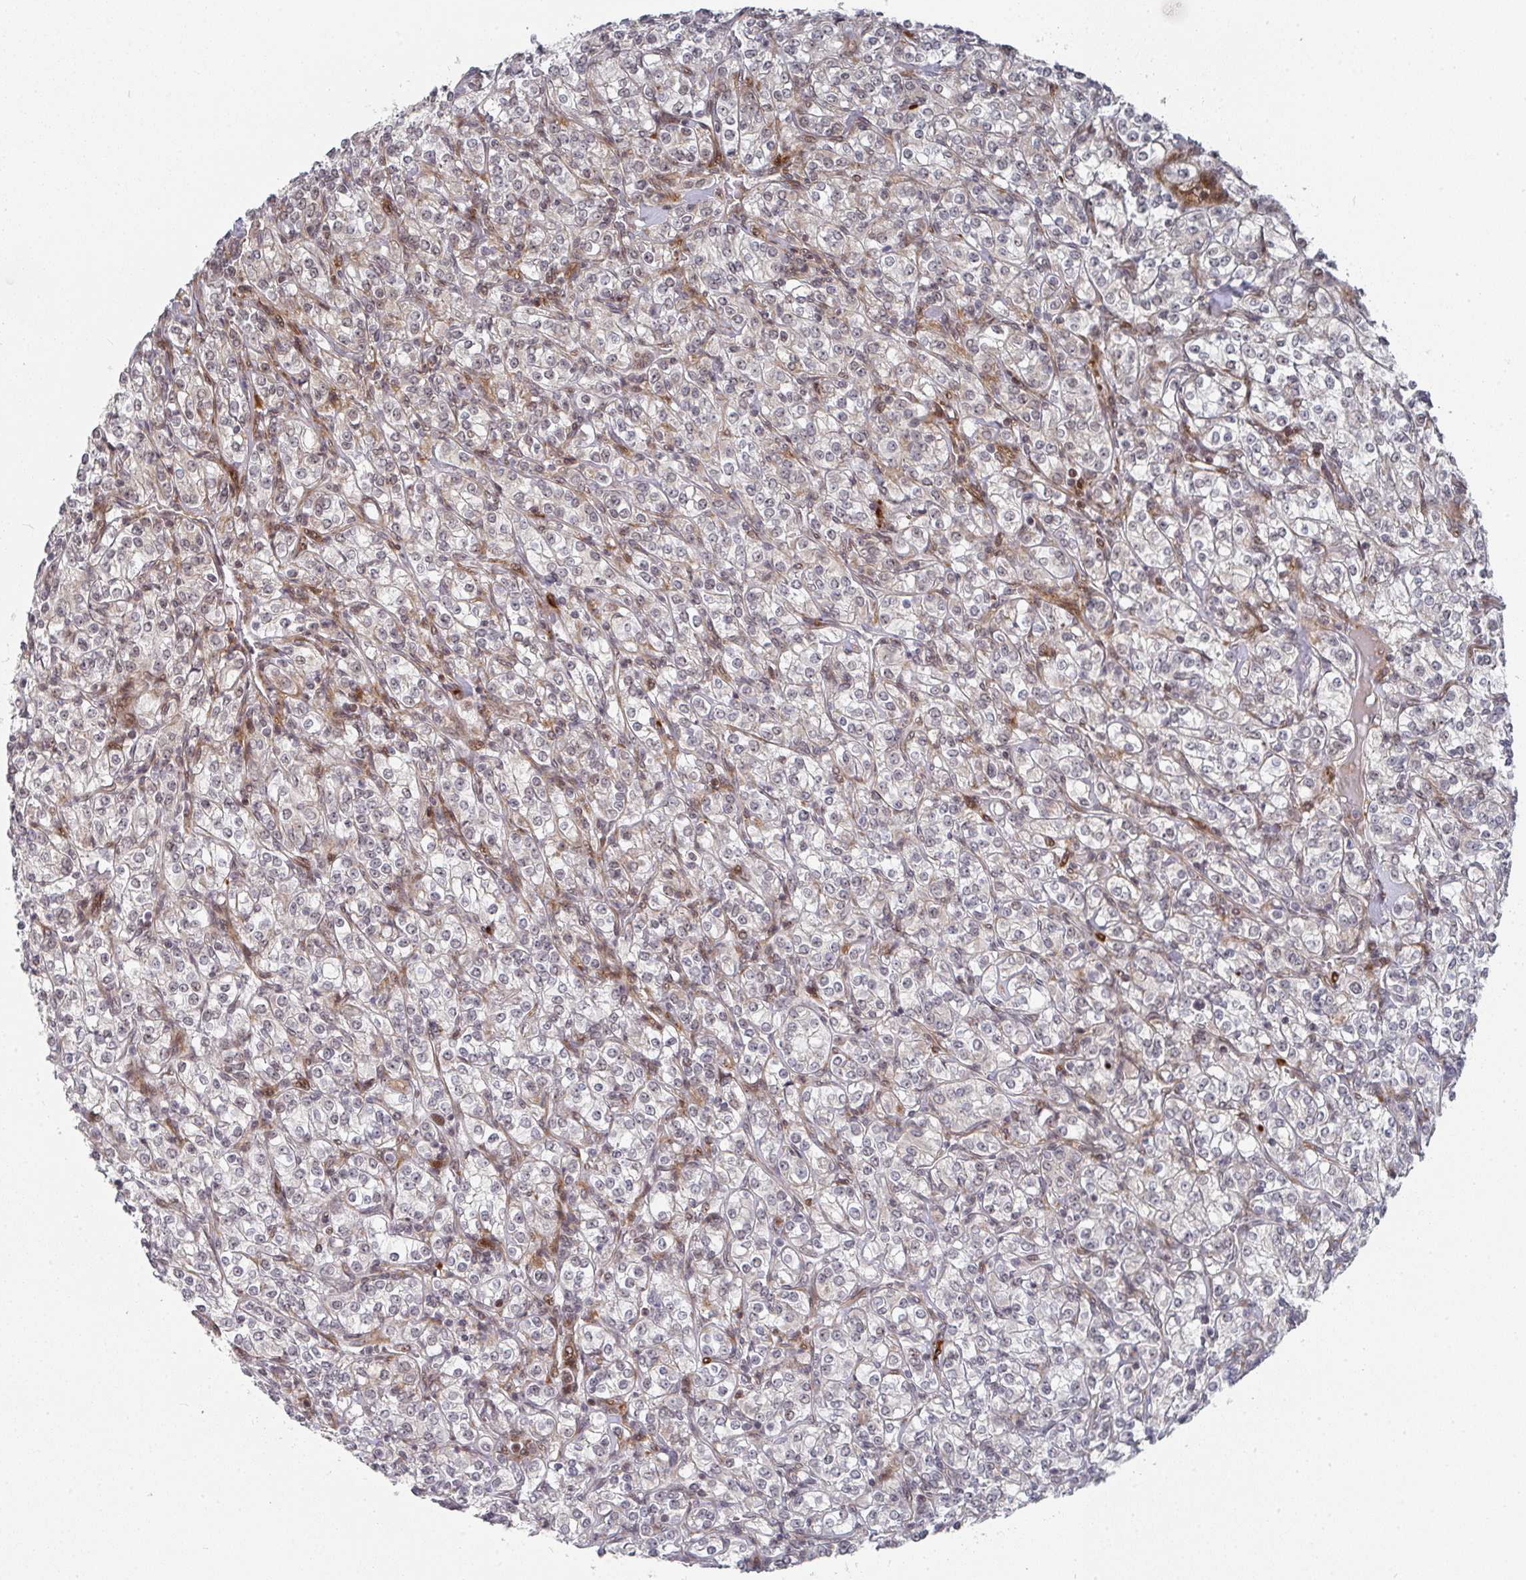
{"staining": {"intensity": "negative", "quantity": "none", "location": "none"}, "tissue": "renal cancer", "cell_type": "Tumor cells", "image_type": "cancer", "snomed": [{"axis": "morphology", "description": "Adenocarcinoma, NOS"}, {"axis": "topography", "description": "Kidney"}], "caption": "The histopathology image displays no staining of tumor cells in renal cancer.", "gene": "RBBP5", "patient": {"sex": "male", "age": 77}}